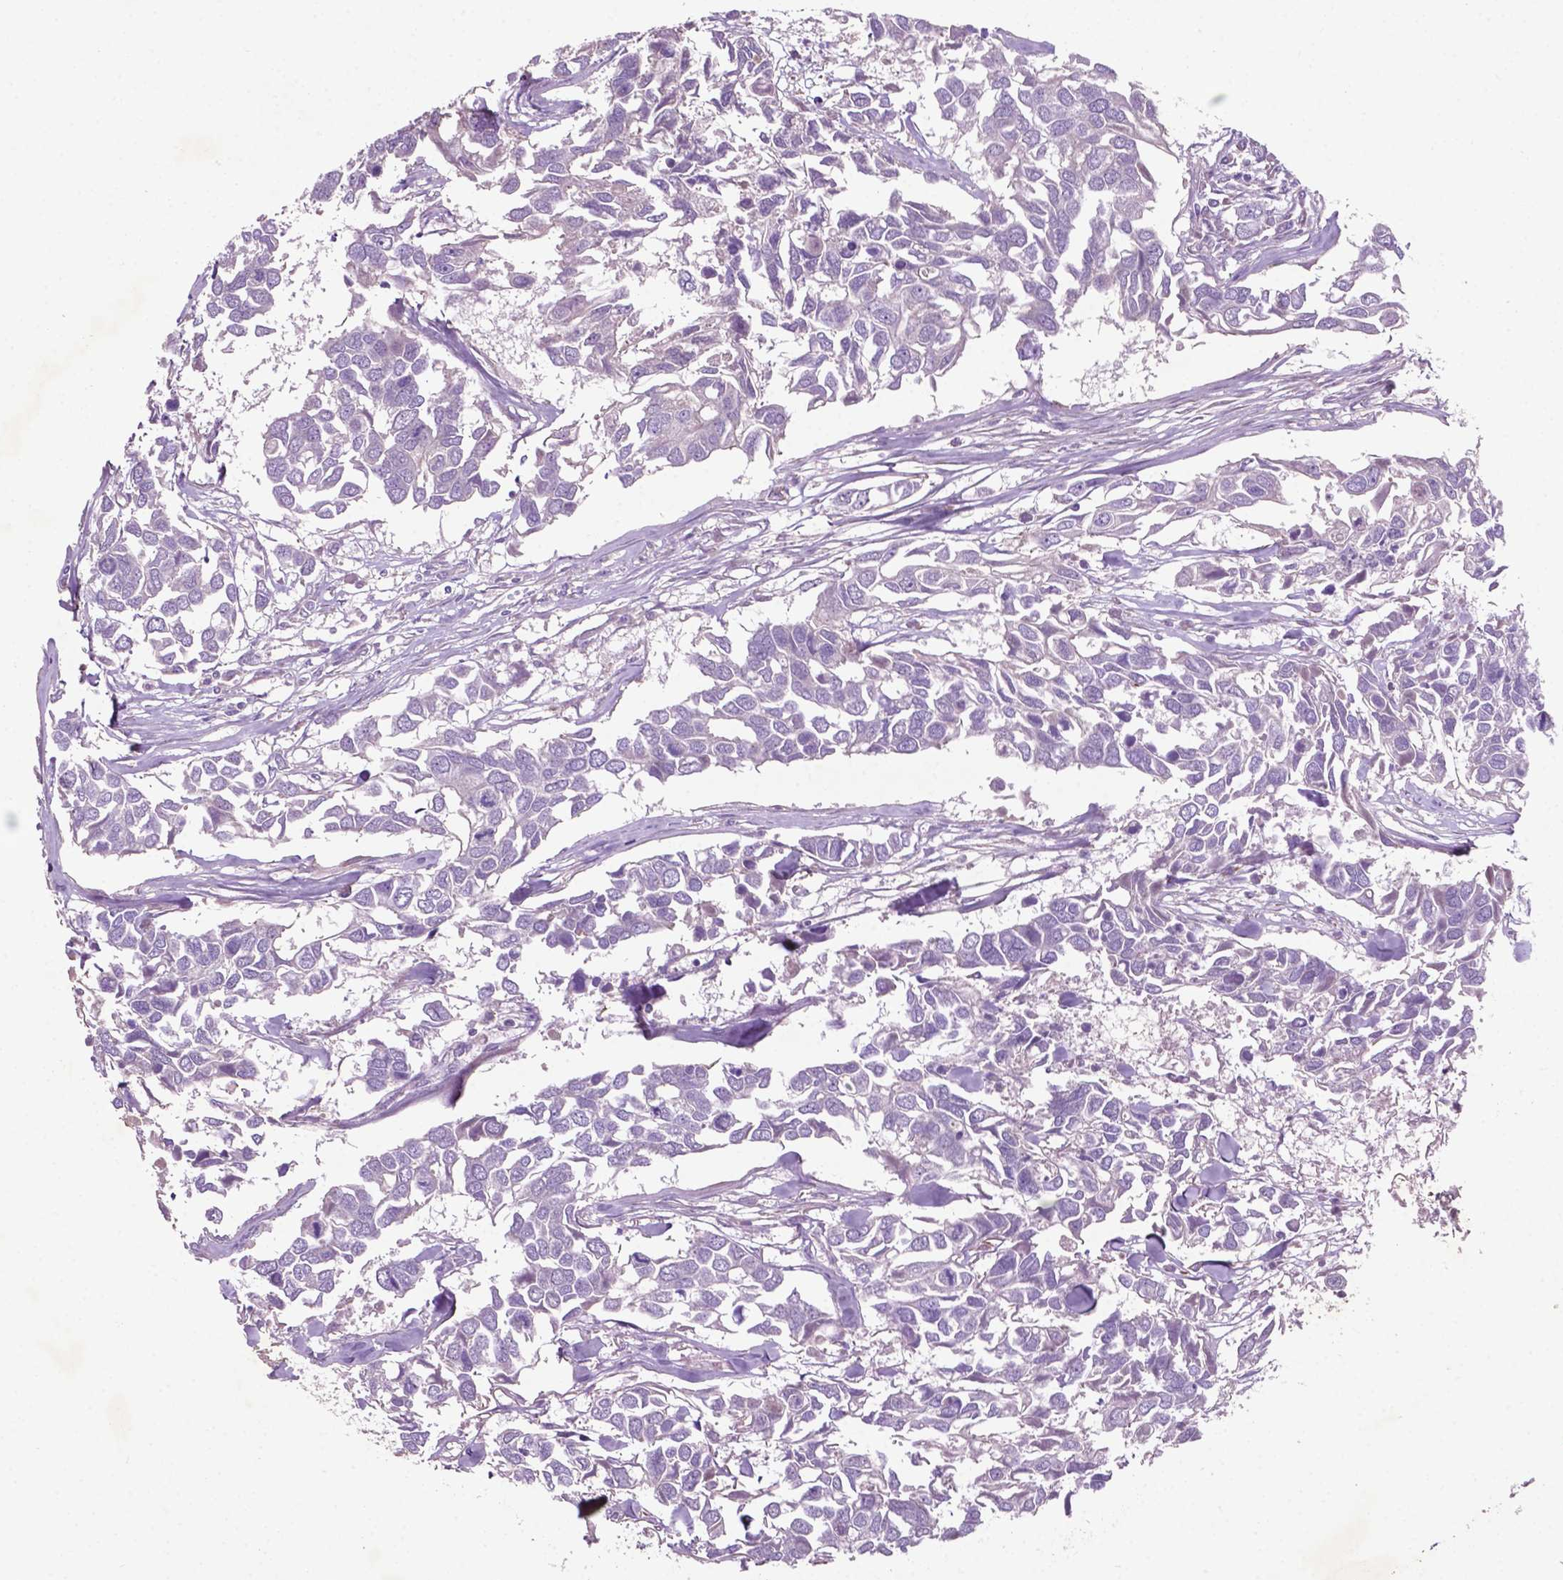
{"staining": {"intensity": "negative", "quantity": "none", "location": "none"}, "tissue": "breast cancer", "cell_type": "Tumor cells", "image_type": "cancer", "snomed": [{"axis": "morphology", "description": "Duct carcinoma"}, {"axis": "topography", "description": "Breast"}], "caption": "High magnification brightfield microscopy of breast cancer (infiltrating ductal carcinoma) stained with DAB (3,3'-diaminobenzidine) (brown) and counterstained with hematoxylin (blue): tumor cells show no significant positivity. (Brightfield microscopy of DAB (3,3'-diaminobenzidine) immunohistochemistry (IHC) at high magnification).", "gene": "BMP4", "patient": {"sex": "female", "age": 83}}